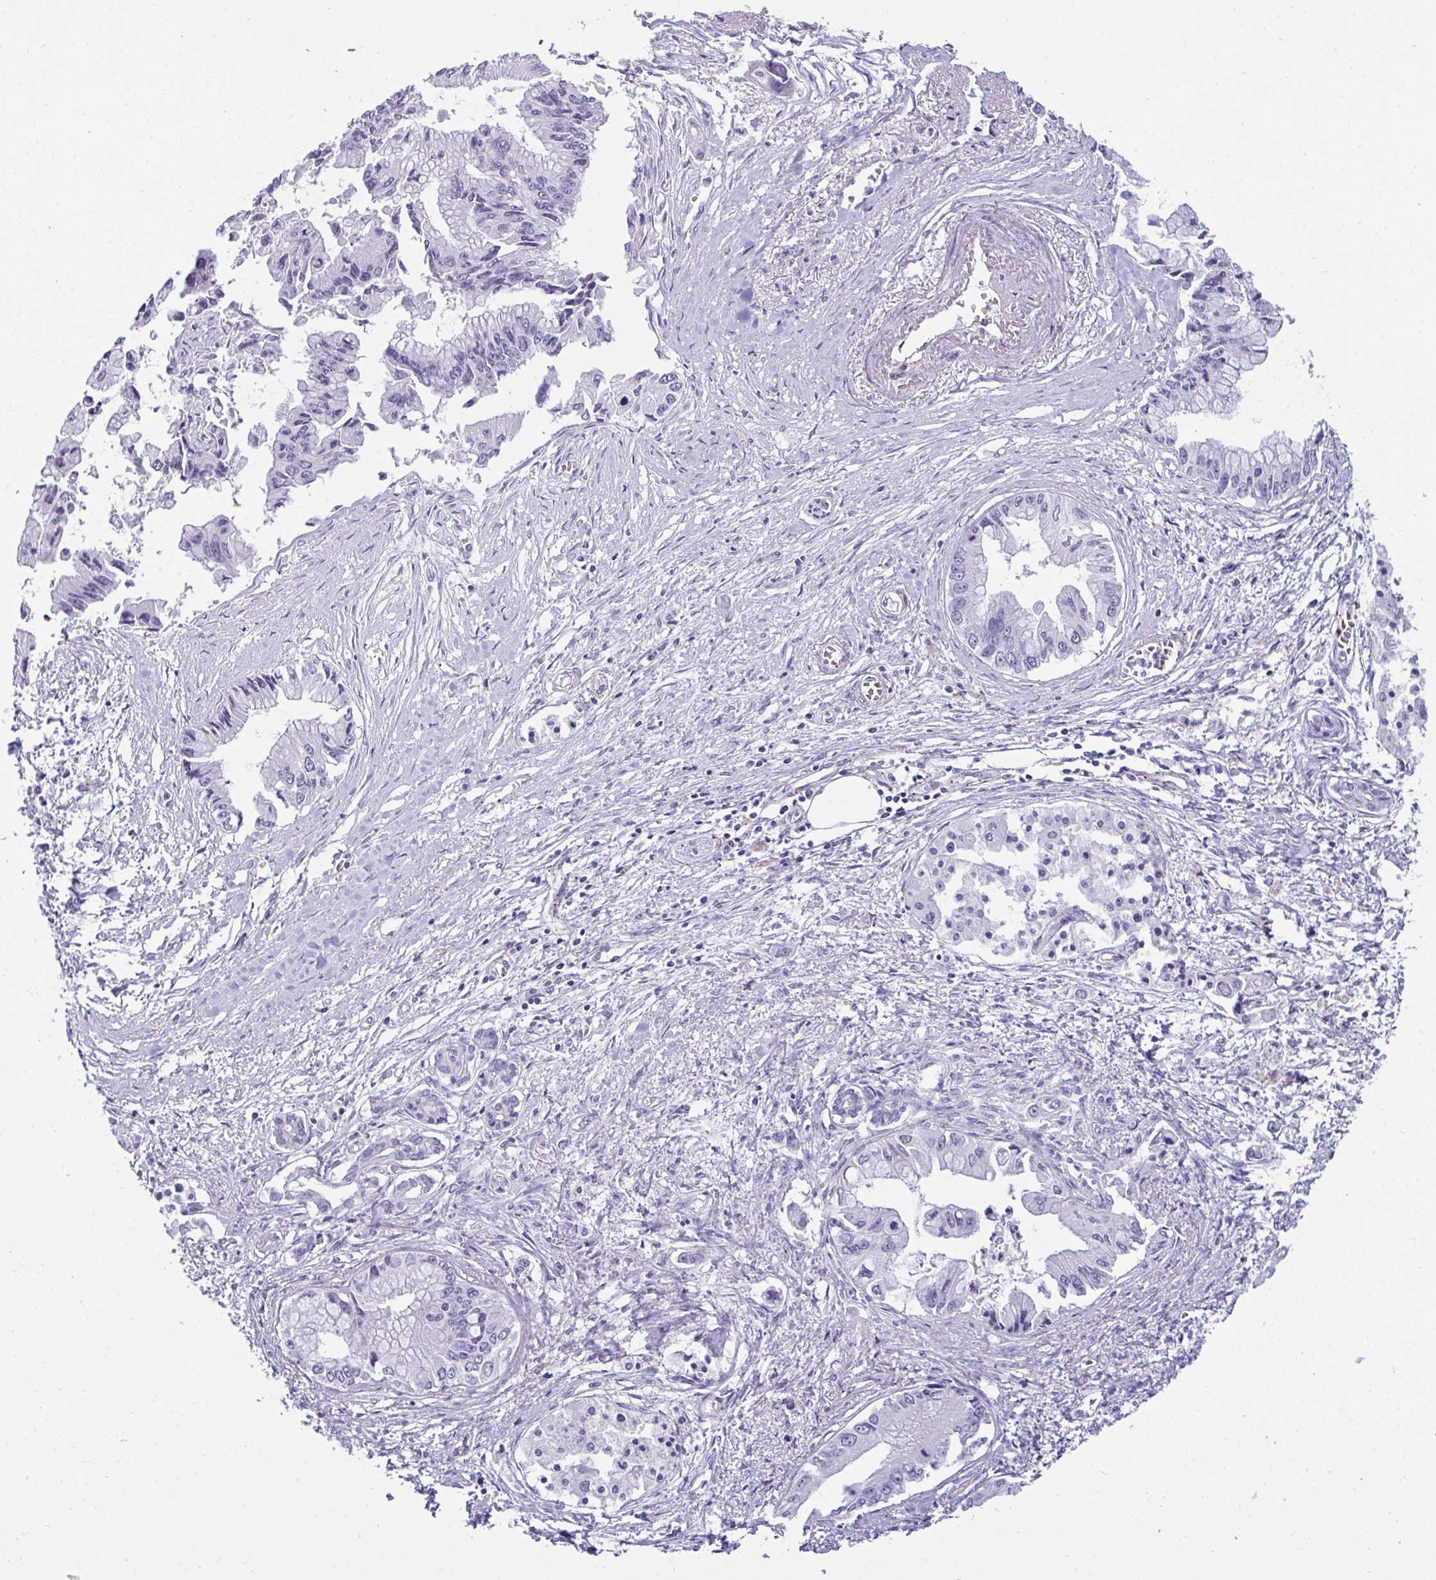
{"staining": {"intensity": "negative", "quantity": "none", "location": "none"}, "tissue": "pancreatic cancer", "cell_type": "Tumor cells", "image_type": "cancer", "snomed": [{"axis": "morphology", "description": "Adenocarcinoma, NOS"}, {"axis": "topography", "description": "Pancreas"}], "caption": "A high-resolution photomicrograph shows immunohistochemistry staining of adenocarcinoma (pancreatic), which shows no significant positivity in tumor cells.", "gene": "UBL3", "patient": {"sex": "male", "age": 84}}